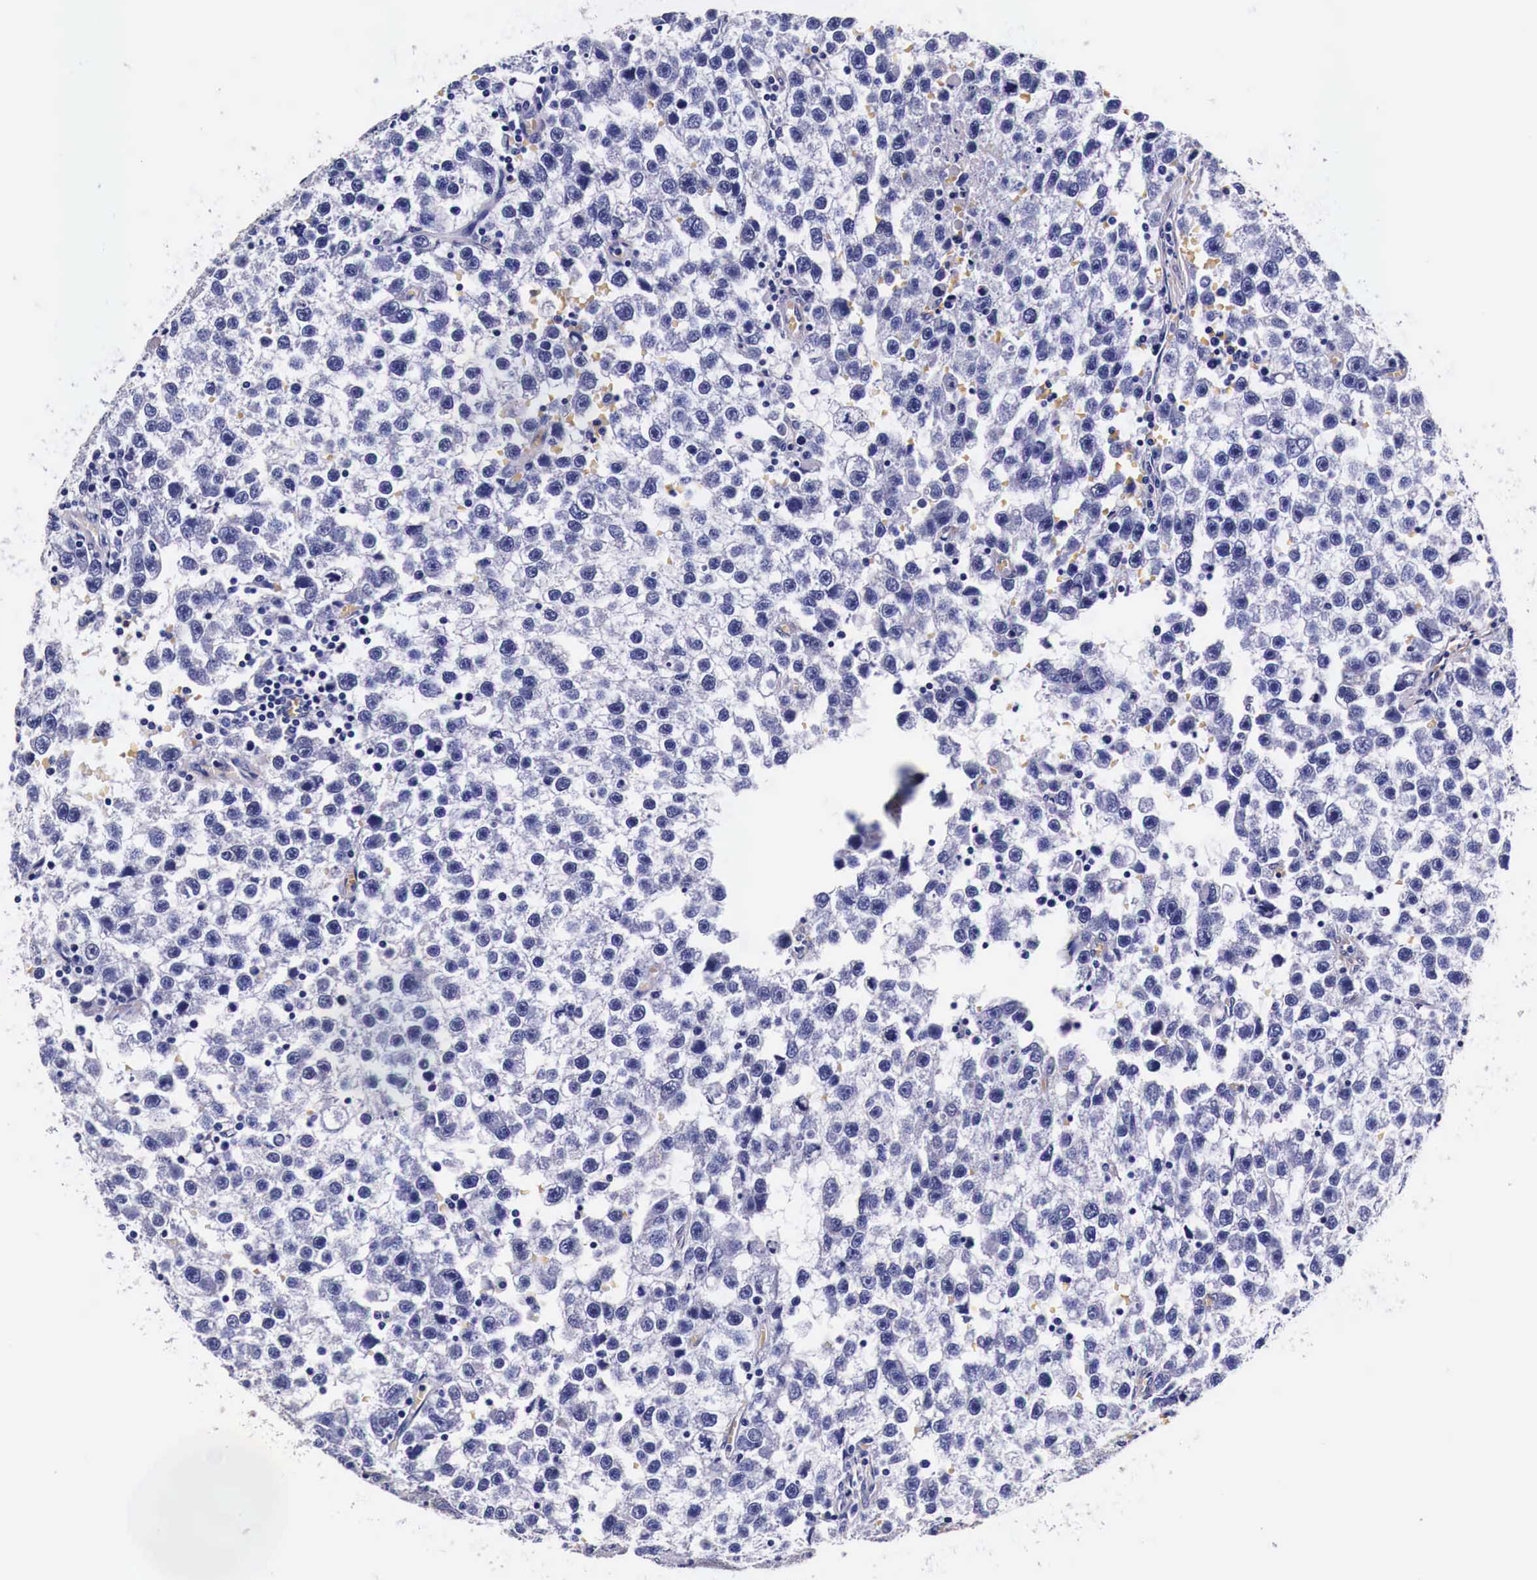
{"staining": {"intensity": "negative", "quantity": "none", "location": "none"}, "tissue": "testis cancer", "cell_type": "Tumor cells", "image_type": "cancer", "snomed": [{"axis": "morphology", "description": "Seminoma, NOS"}, {"axis": "topography", "description": "Testis"}], "caption": "This is a histopathology image of IHC staining of seminoma (testis), which shows no positivity in tumor cells. (DAB (3,3'-diaminobenzidine) immunohistochemistry visualized using brightfield microscopy, high magnification).", "gene": "HSPB1", "patient": {"sex": "male", "age": 33}}